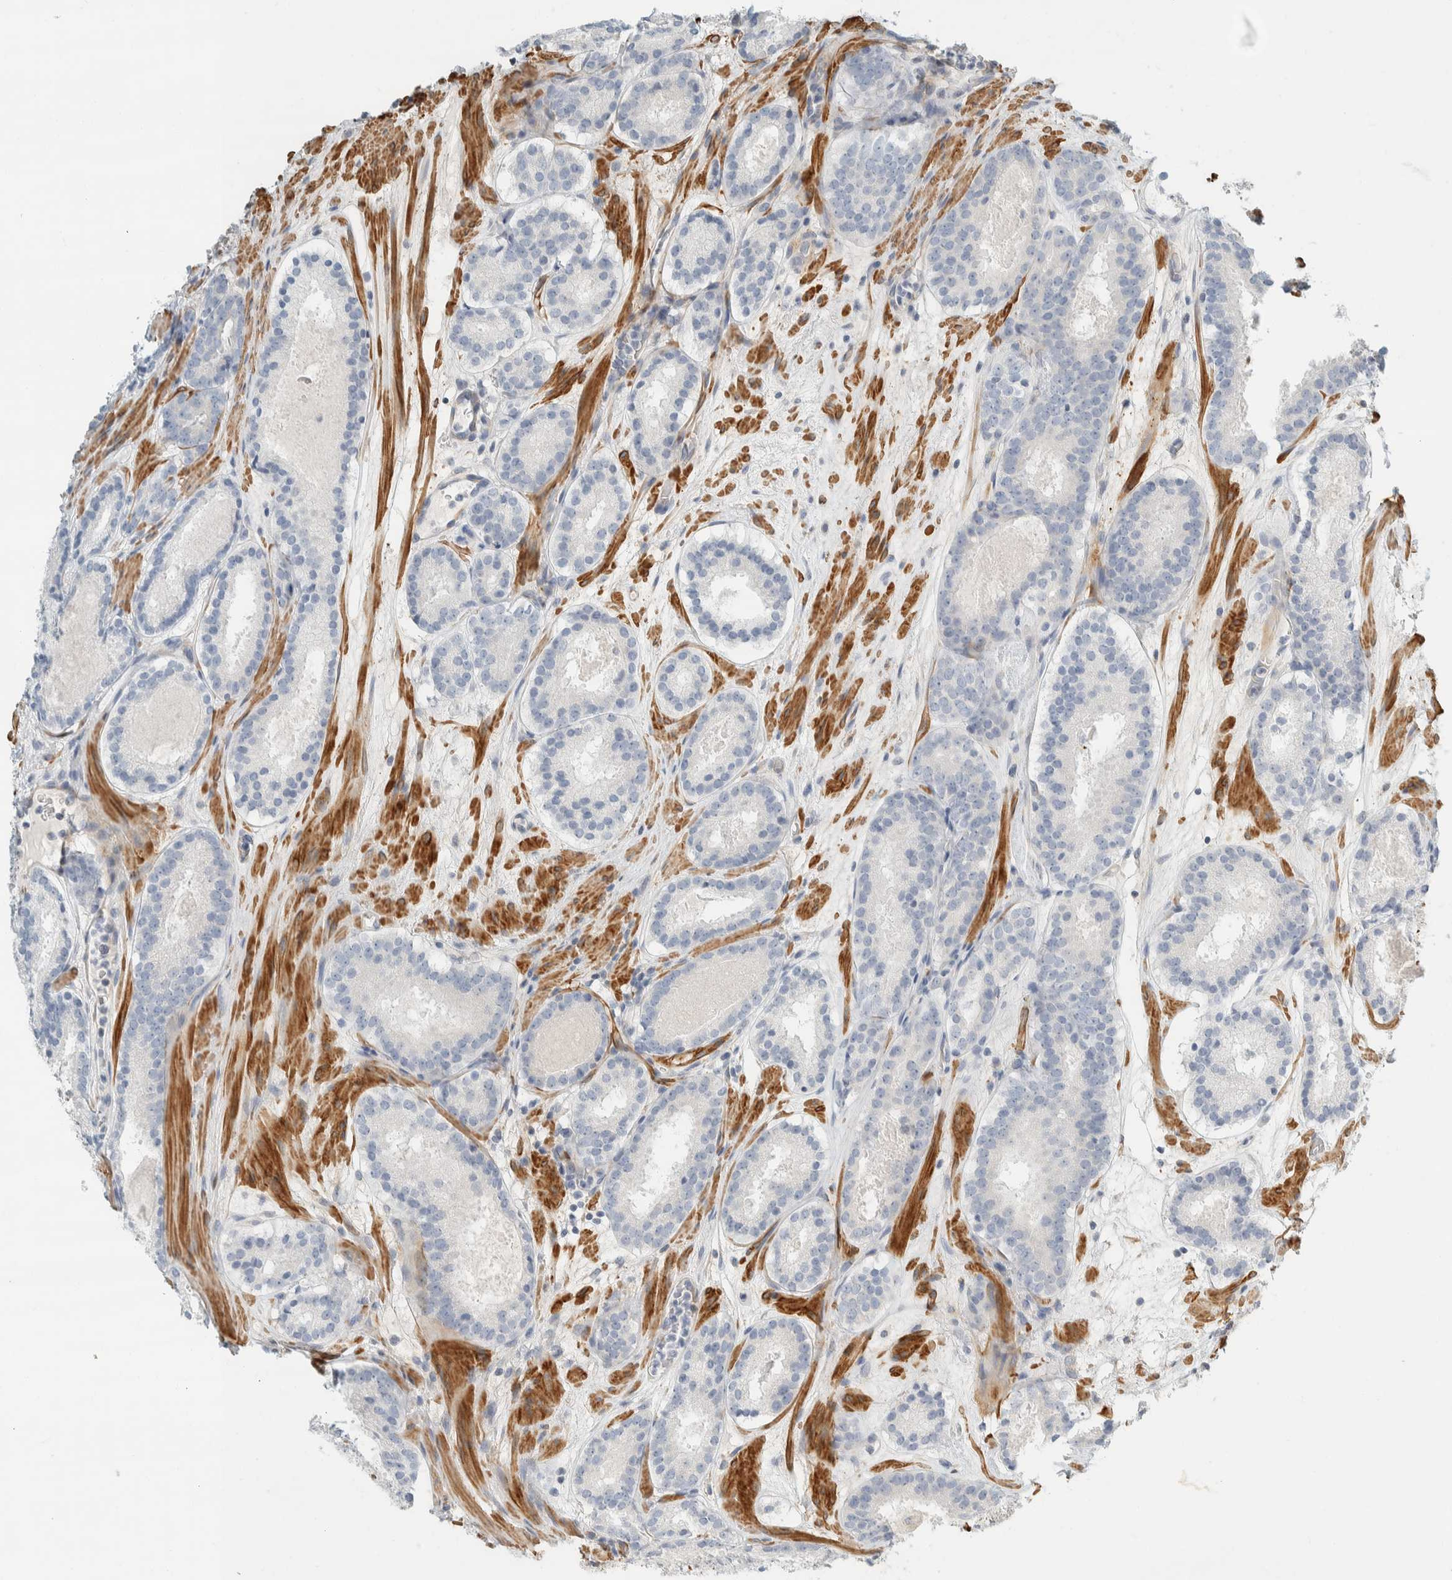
{"staining": {"intensity": "negative", "quantity": "none", "location": "none"}, "tissue": "prostate cancer", "cell_type": "Tumor cells", "image_type": "cancer", "snomed": [{"axis": "morphology", "description": "Adenocarcinoma, Low grade"}, {"axis": "topography", "description": "Prostate"}], "caption": "This is an immunohistochemistry (IHC) photomicrograph of prostate cancer. There is no staining in tumor cells.", "gene": "CDR2", "patient": {"sex": "male", "age": 69}}